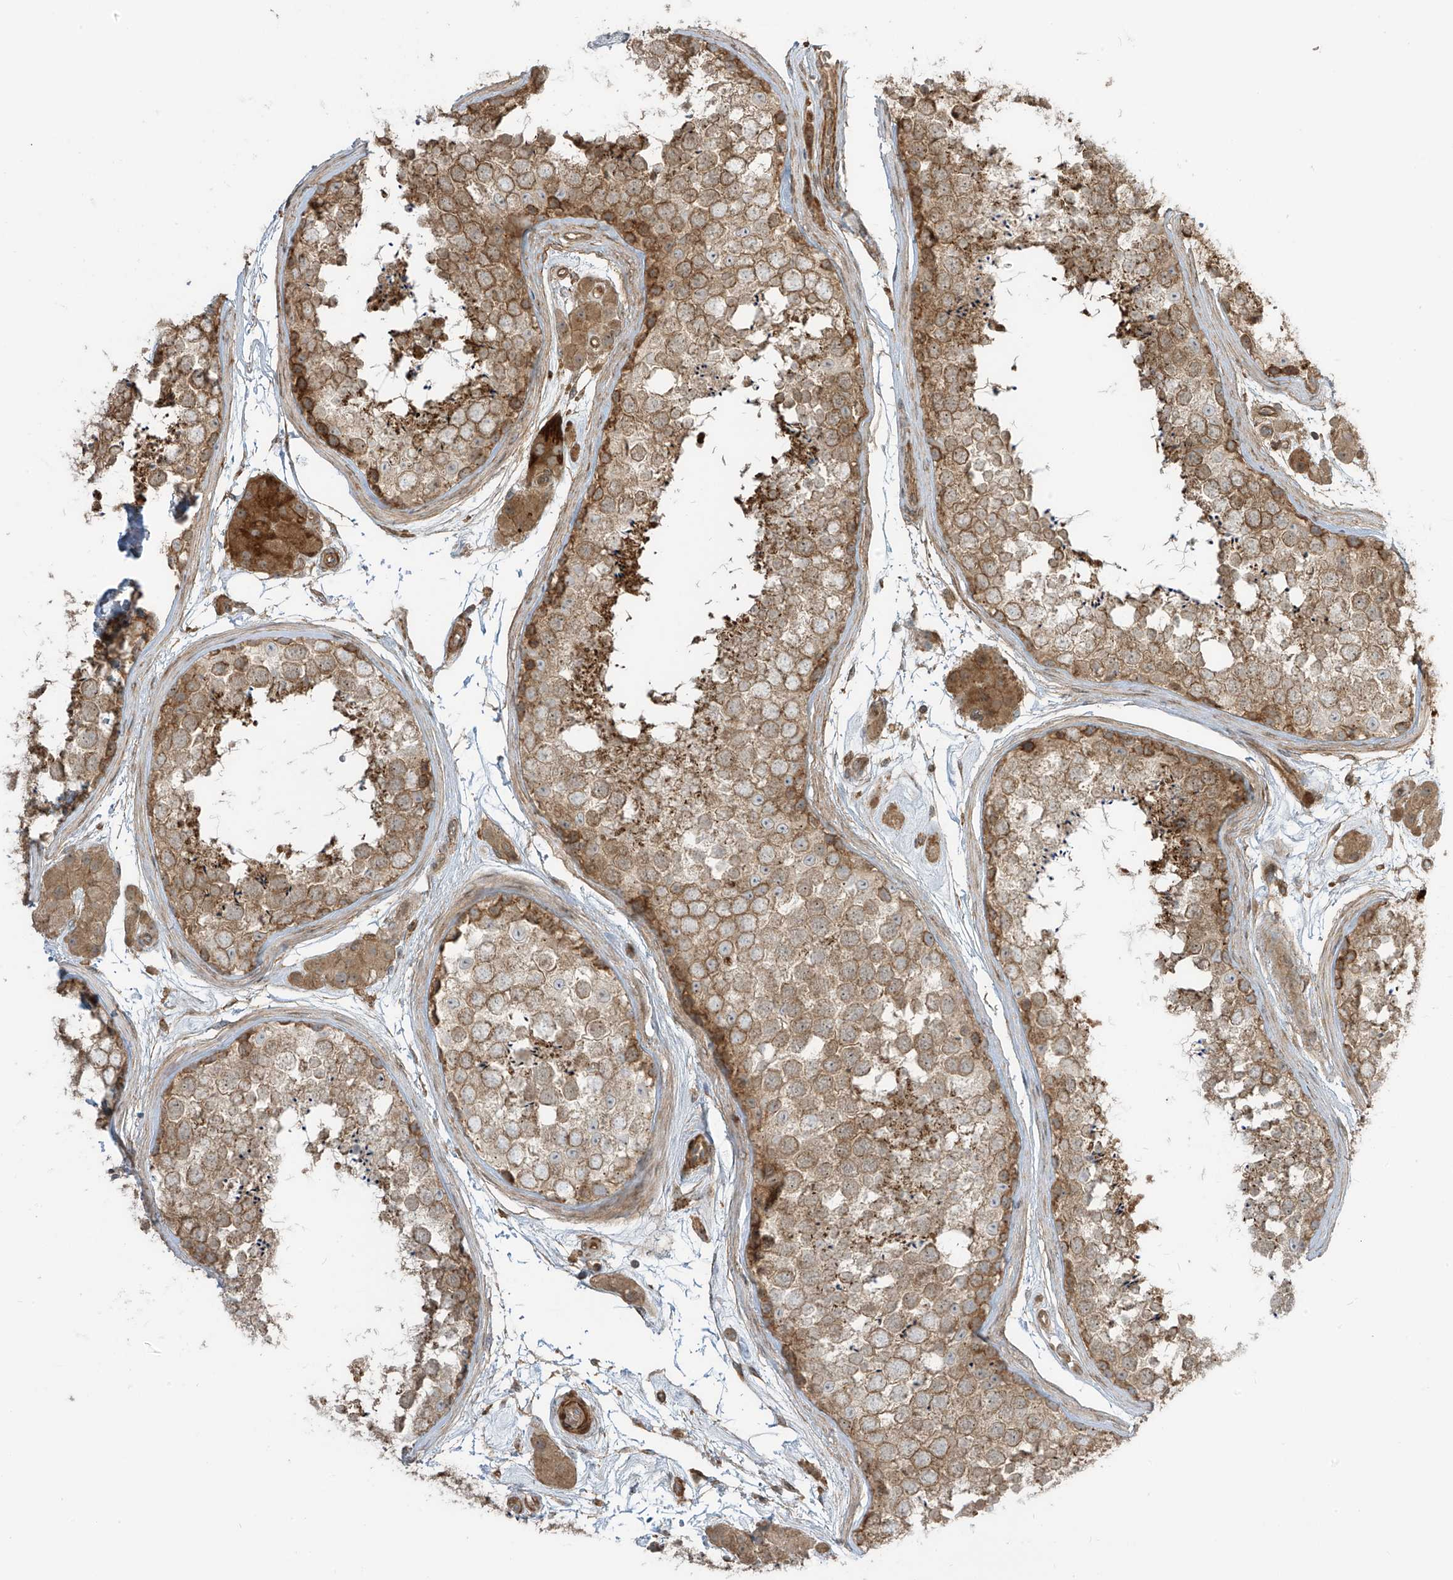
{"staining": {"intensity": "moderate", "quantity": ">75%", "location": "cytoplasmic/membranous"}, "tissue": "testis", "cell_type": "Cells in seminiferous ducts", "image_type": "normal", "snomed": [{"axis": "morphology", "description": "Normal tissue, NOS"}, {"axis": "topography", "description": "Testis"}], "caption": "Immunohistochemical staining of normal human testis displays moderate cytoplasmic/membranous protein staining in approximately >75% of cells in seminiferous ducts. (IHC, brightfield microscopy, high magnification).", "gene": "ENTR1", "patient": {"sex": "male", "age": 56}}